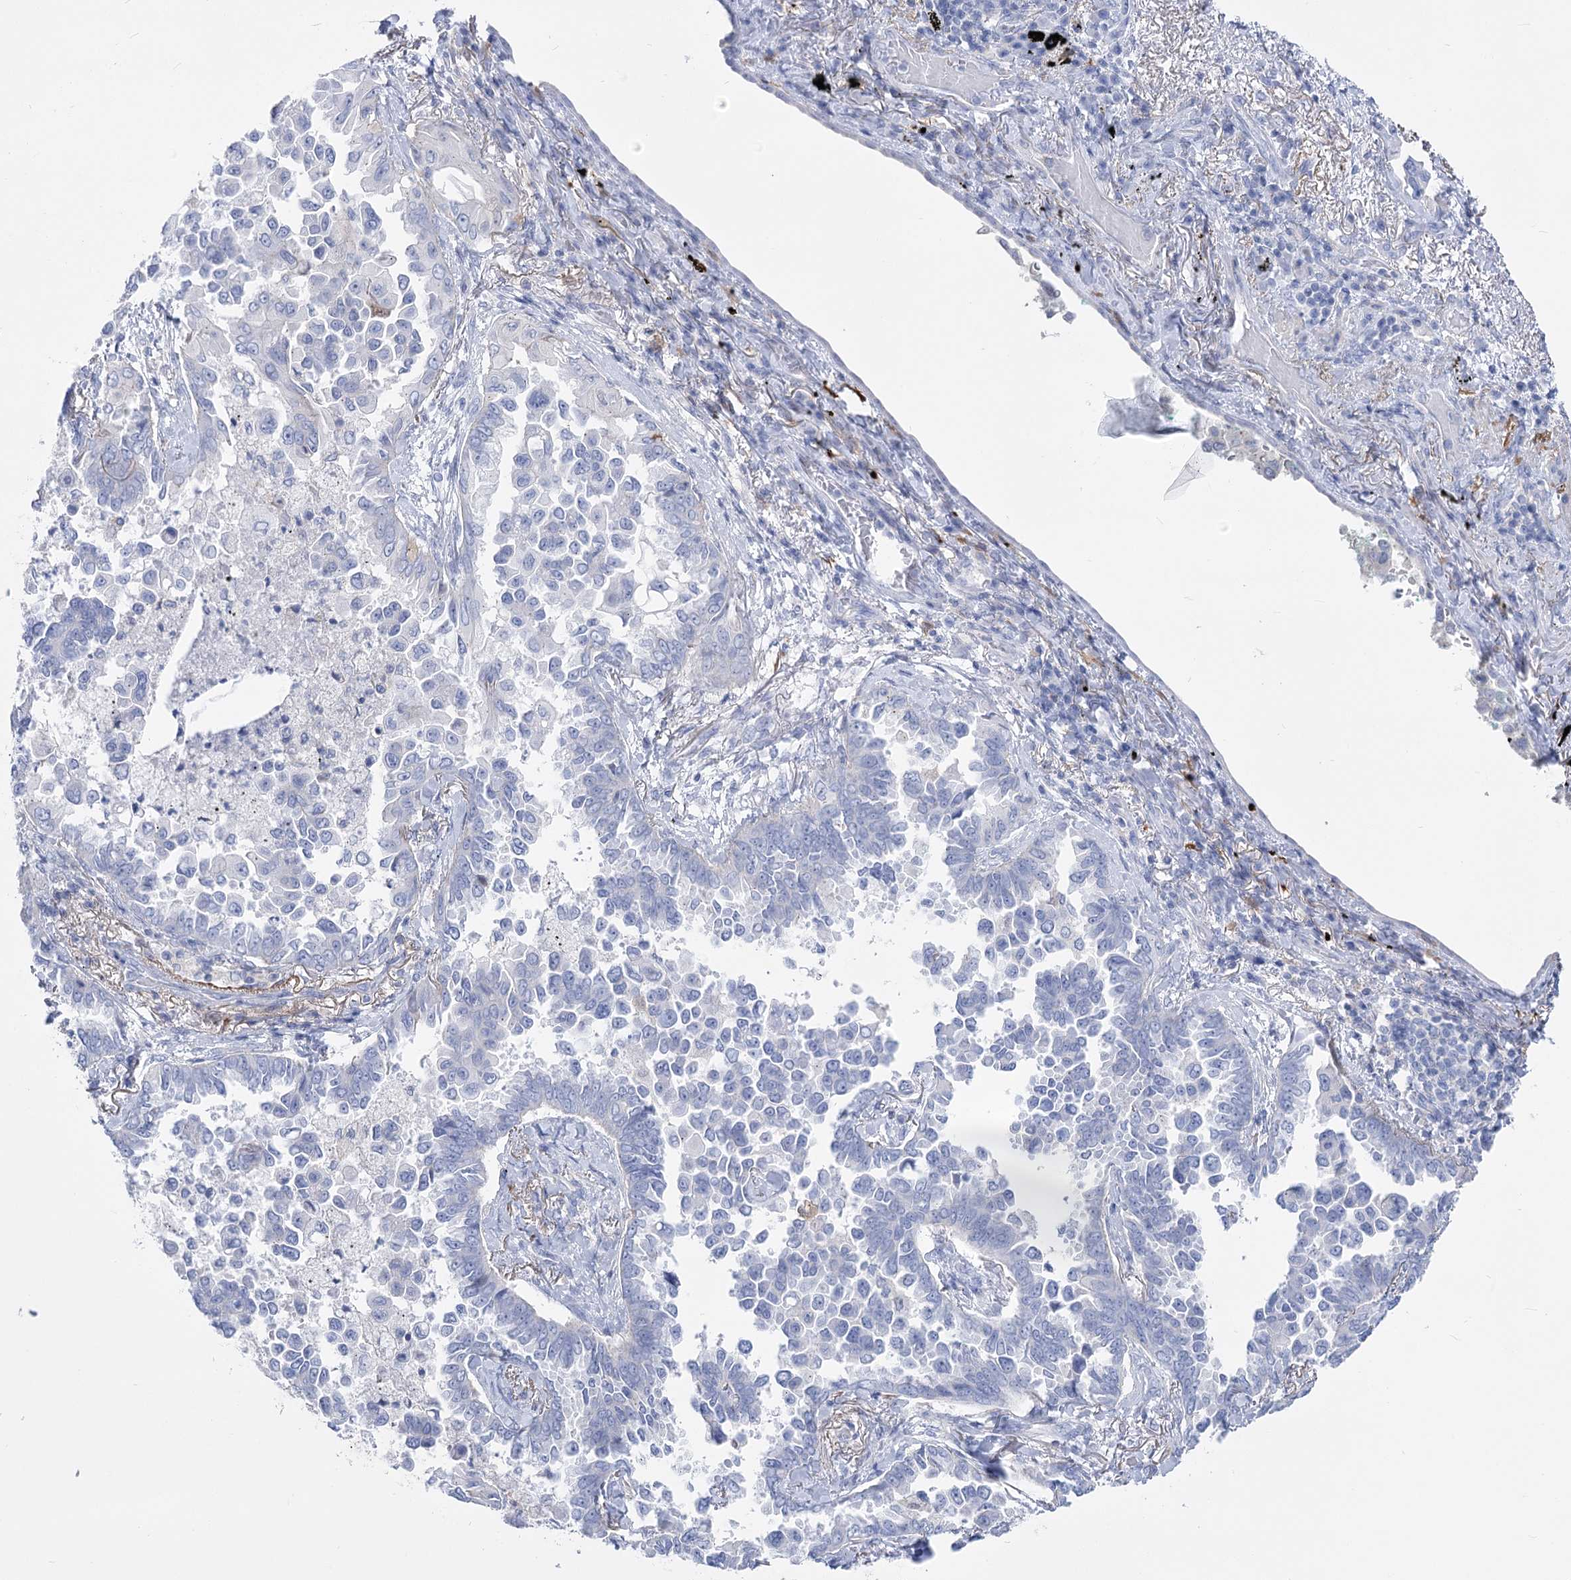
{"staining": {"intensity": "negative", "quantity": "none", "location": "none"}, "tissue": "lung cancer", "cell_type": "Tumor cells", "image_type": "cancer", "snomed": [{"axis": "morphology", "description": "Adenocarcinoma, NOS"}, {"axis": "topography", "description": "Lung"}], "caption": "Tumor cells are negative for protein expression in human lung cancer (adenocarcinoma). Nuclei are stained in blue.", "gene": "PCDHA1", "patient": {"sex": "female", "age": 67}}